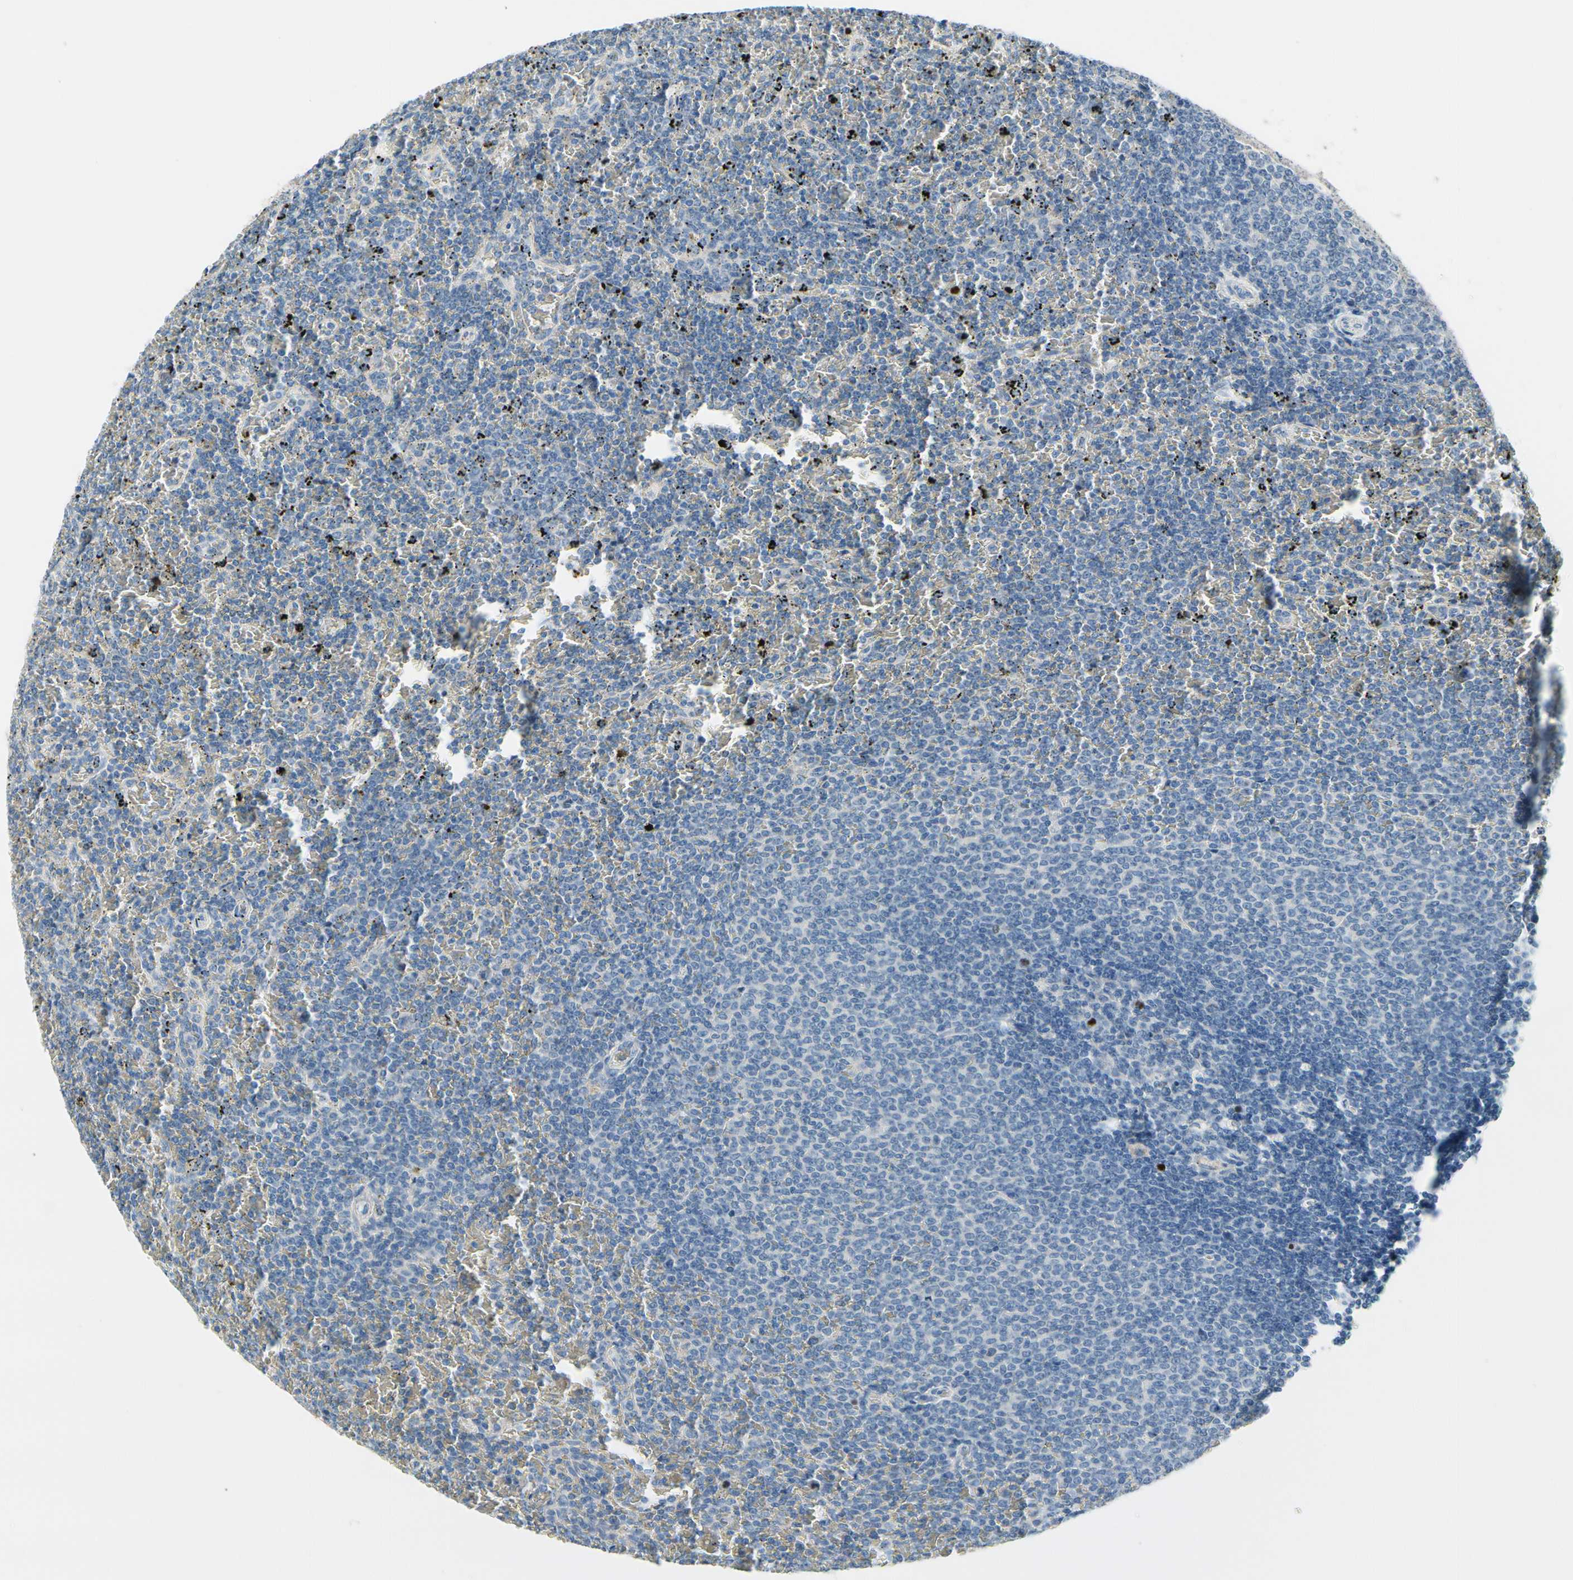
{"staining": {"intensity": "negative", "quantity": "none", "location": "none"}, "tissue": "lymphoma", "cell_type": "Tumor cells", "image_type": "cancer", "snomed": [{"axis": "morphology", "description": "Malignant lymphoma, non-Hodgkin's type, Low grade"}, {"axis": "topography", "description": "Spleen"}], "caption": "Lymphoma stained for a protein using IHC displays no positivity tumor cells.", "gene": "CKAP2", "patient": {"sex": "female", "age": 77}}